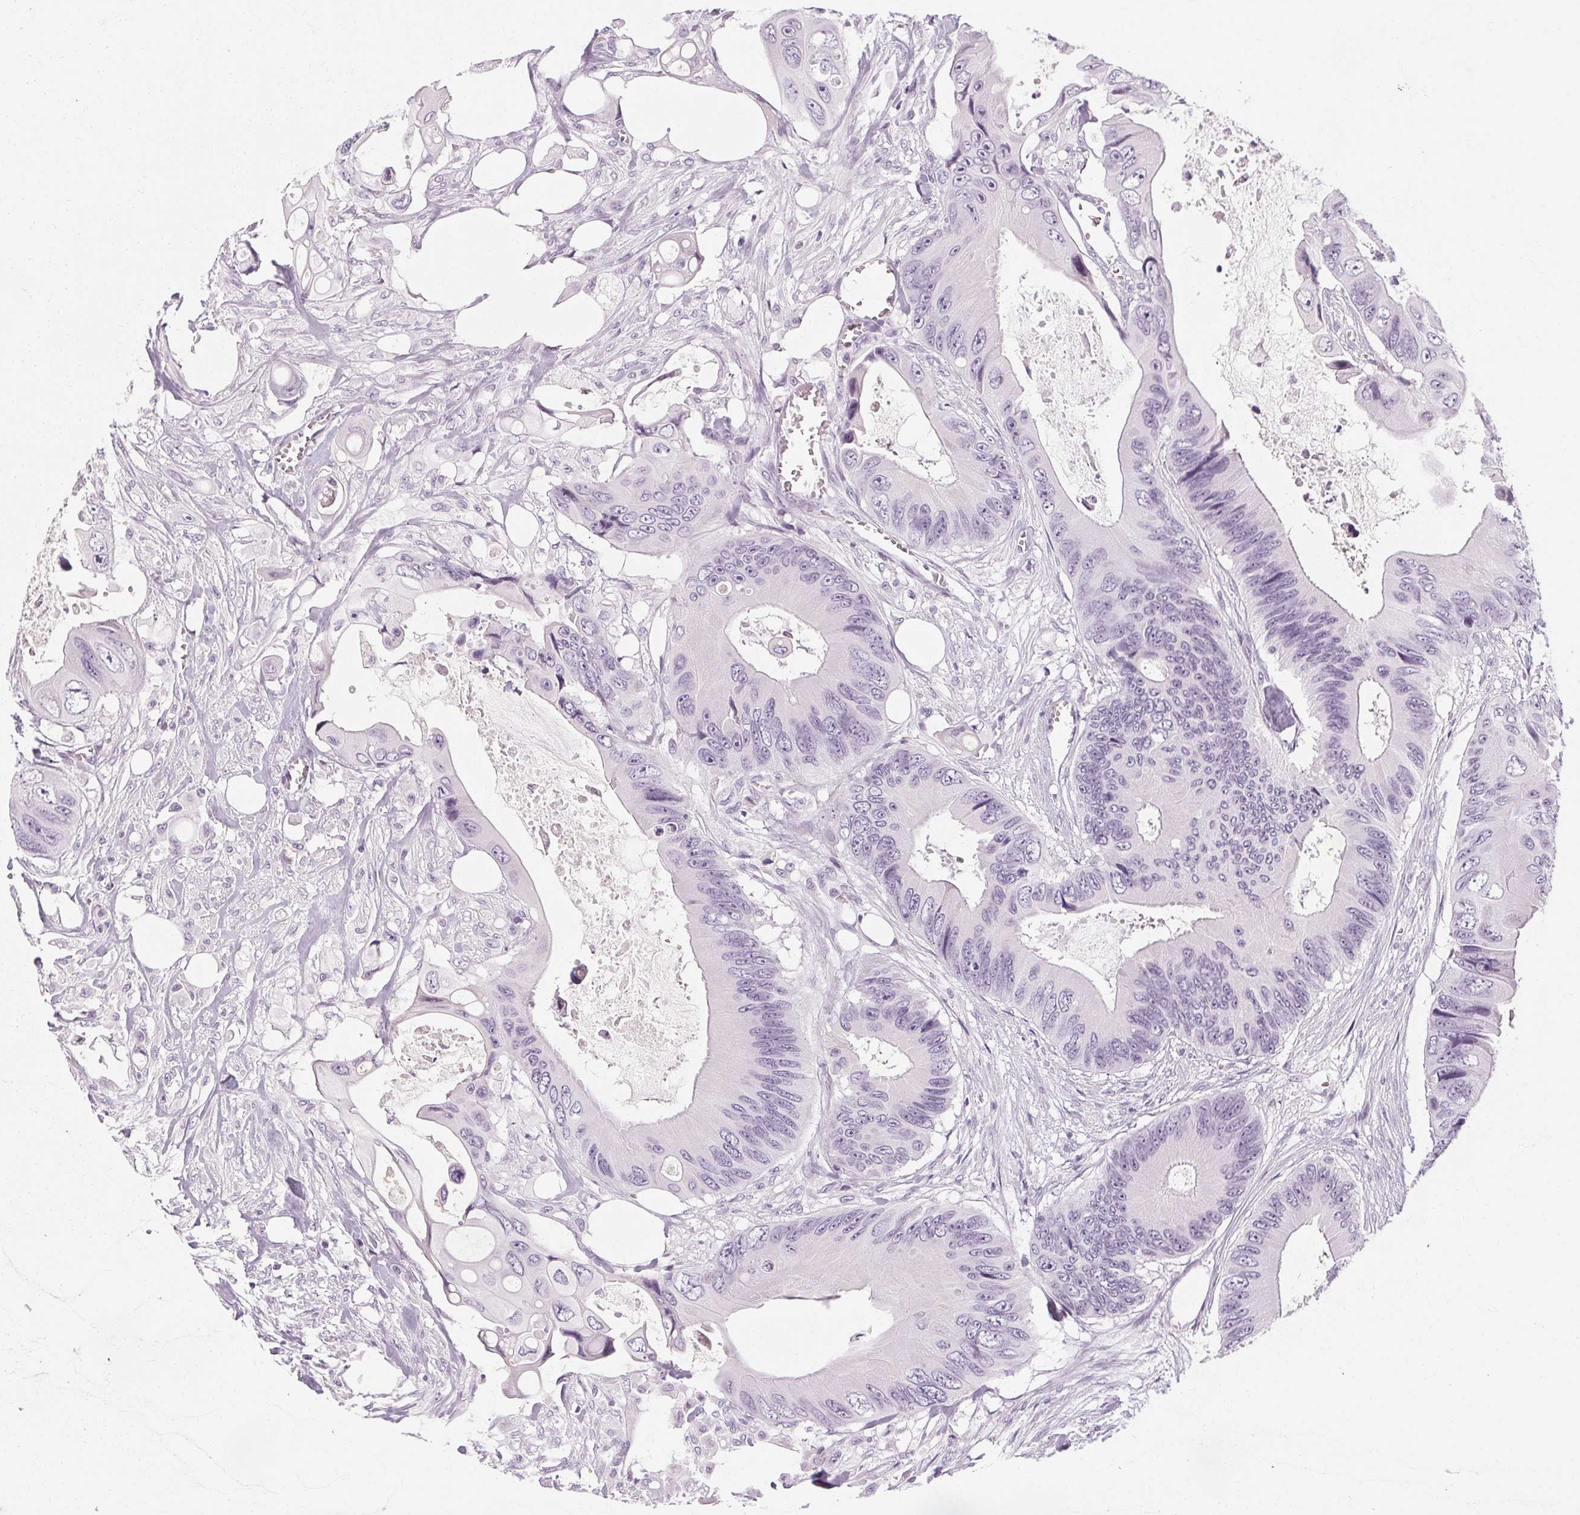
{"staining": {"intensity": "negative", "quantity": "none", "location": "none"}, "tissue": "colorectal cancer", "cell_type": "Tumor cells", "image_type": "cancer", "snomed": [{"axis": "morphology", "description": "Adenocarcinoma, NOS"}, {"axis": "topography", "description": "Rectum"}], "caption": "DAB immunohistochemical staining of human colorectal adenocarcinoma displays no significant staining in tumor cells.", "gene": "POMC", "patient": {"sex": "male", "age": 63}}